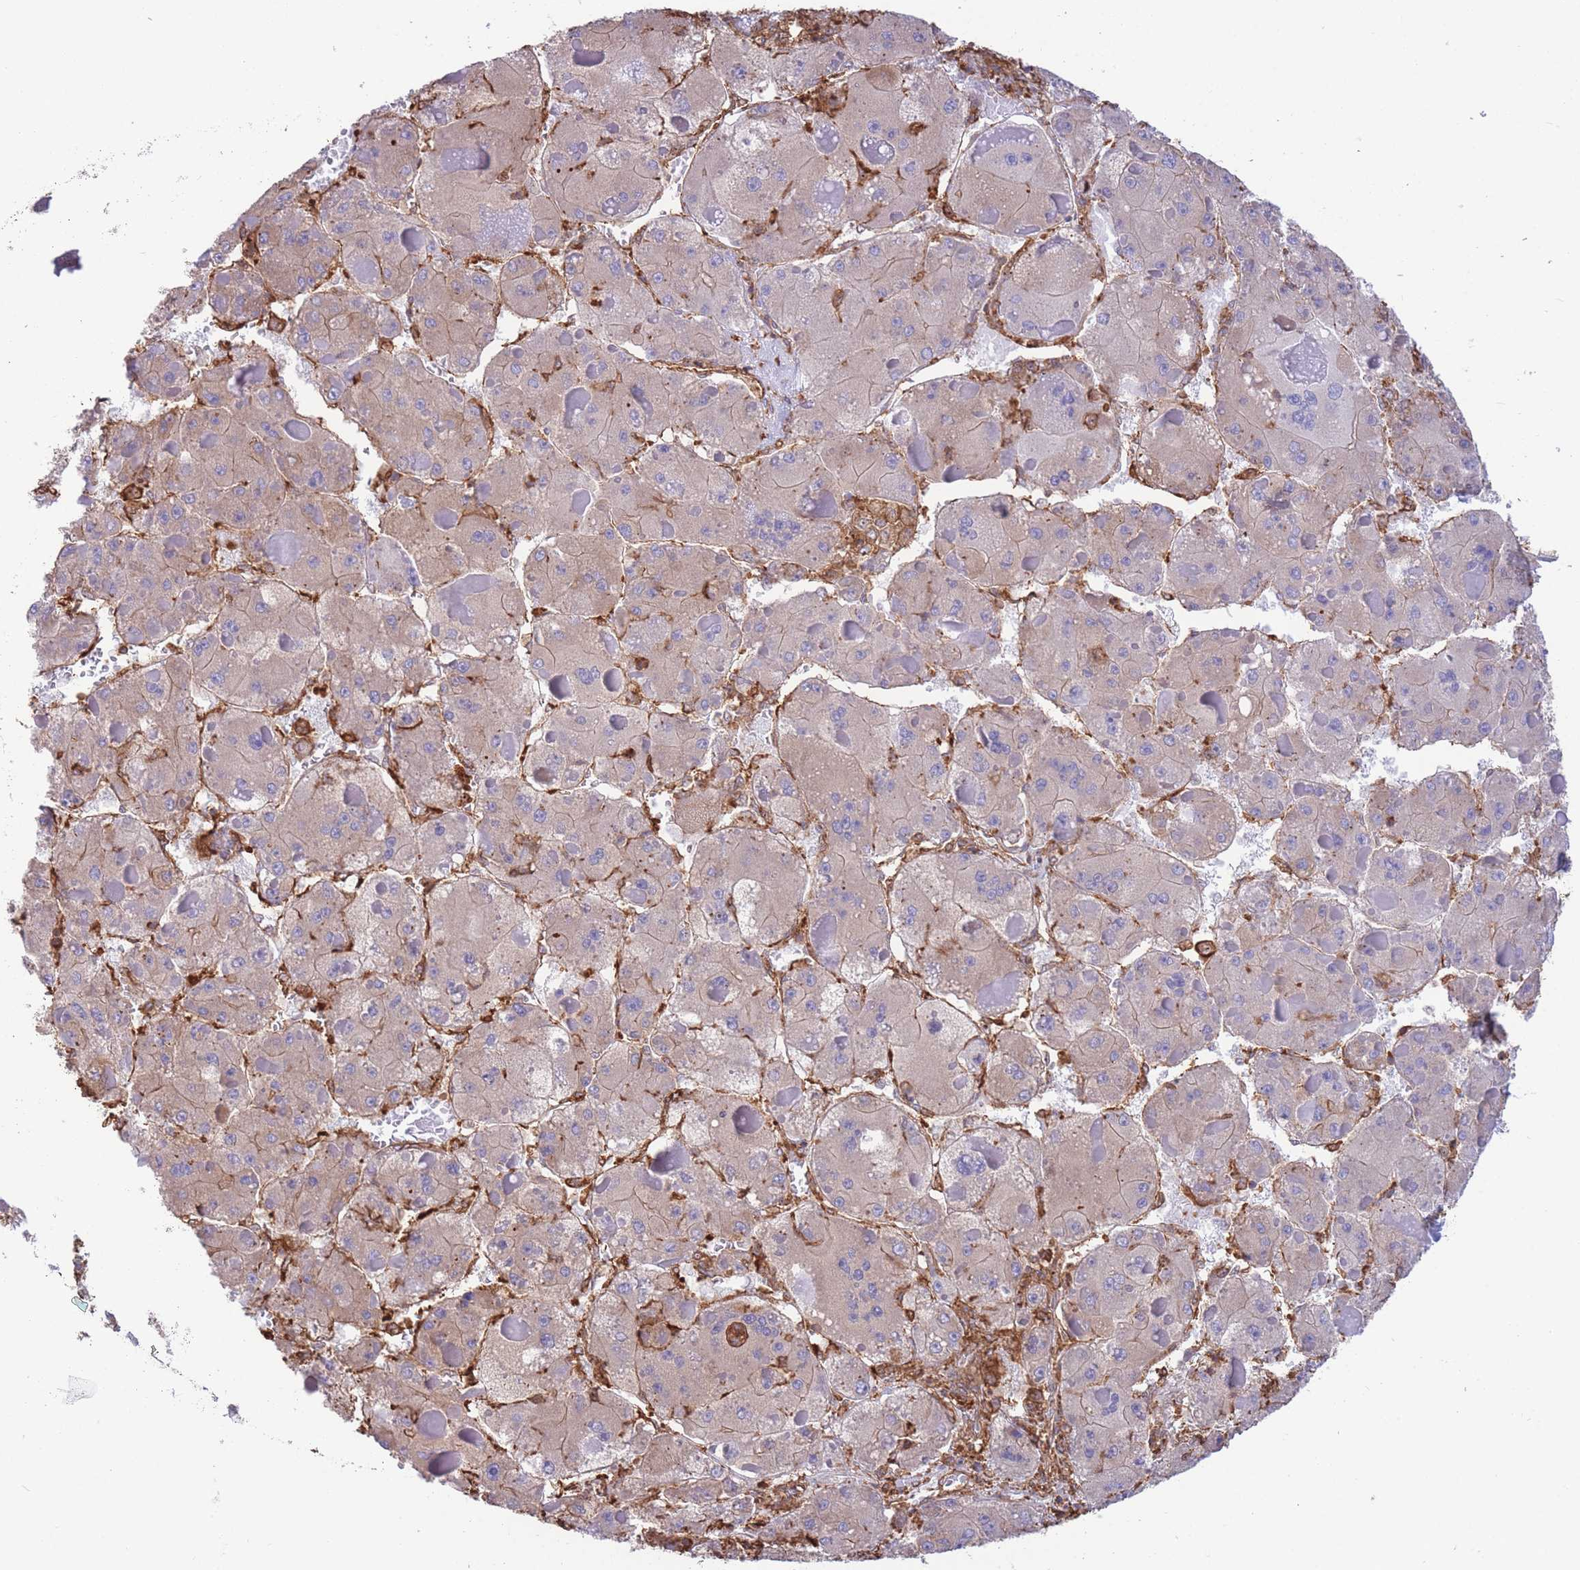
{"staining": {"intensity": "weak", "quantity": "25%-75%", "location": "cytoplasmic/membranous"}, "tissue": "liver cancer", "cell_type": "Tumor cells", "image_type": "cancer", "snomed": [{"axis": "morphology", "description": "Carcinoma, Hepatocellular, NOS"}, {"axis": "topography", "description": "Liver"}], "caption": "Liver hepatocellular carcinoma stained with DAB (3,3'-diaminobenzidine) IHC shows low levels of weak cytoplasmic/membranous positivity in approximately 25%-75% of tumor cells.", "gene": "LRRN4CL", "patient": {"sex": "female", "age": 73}}